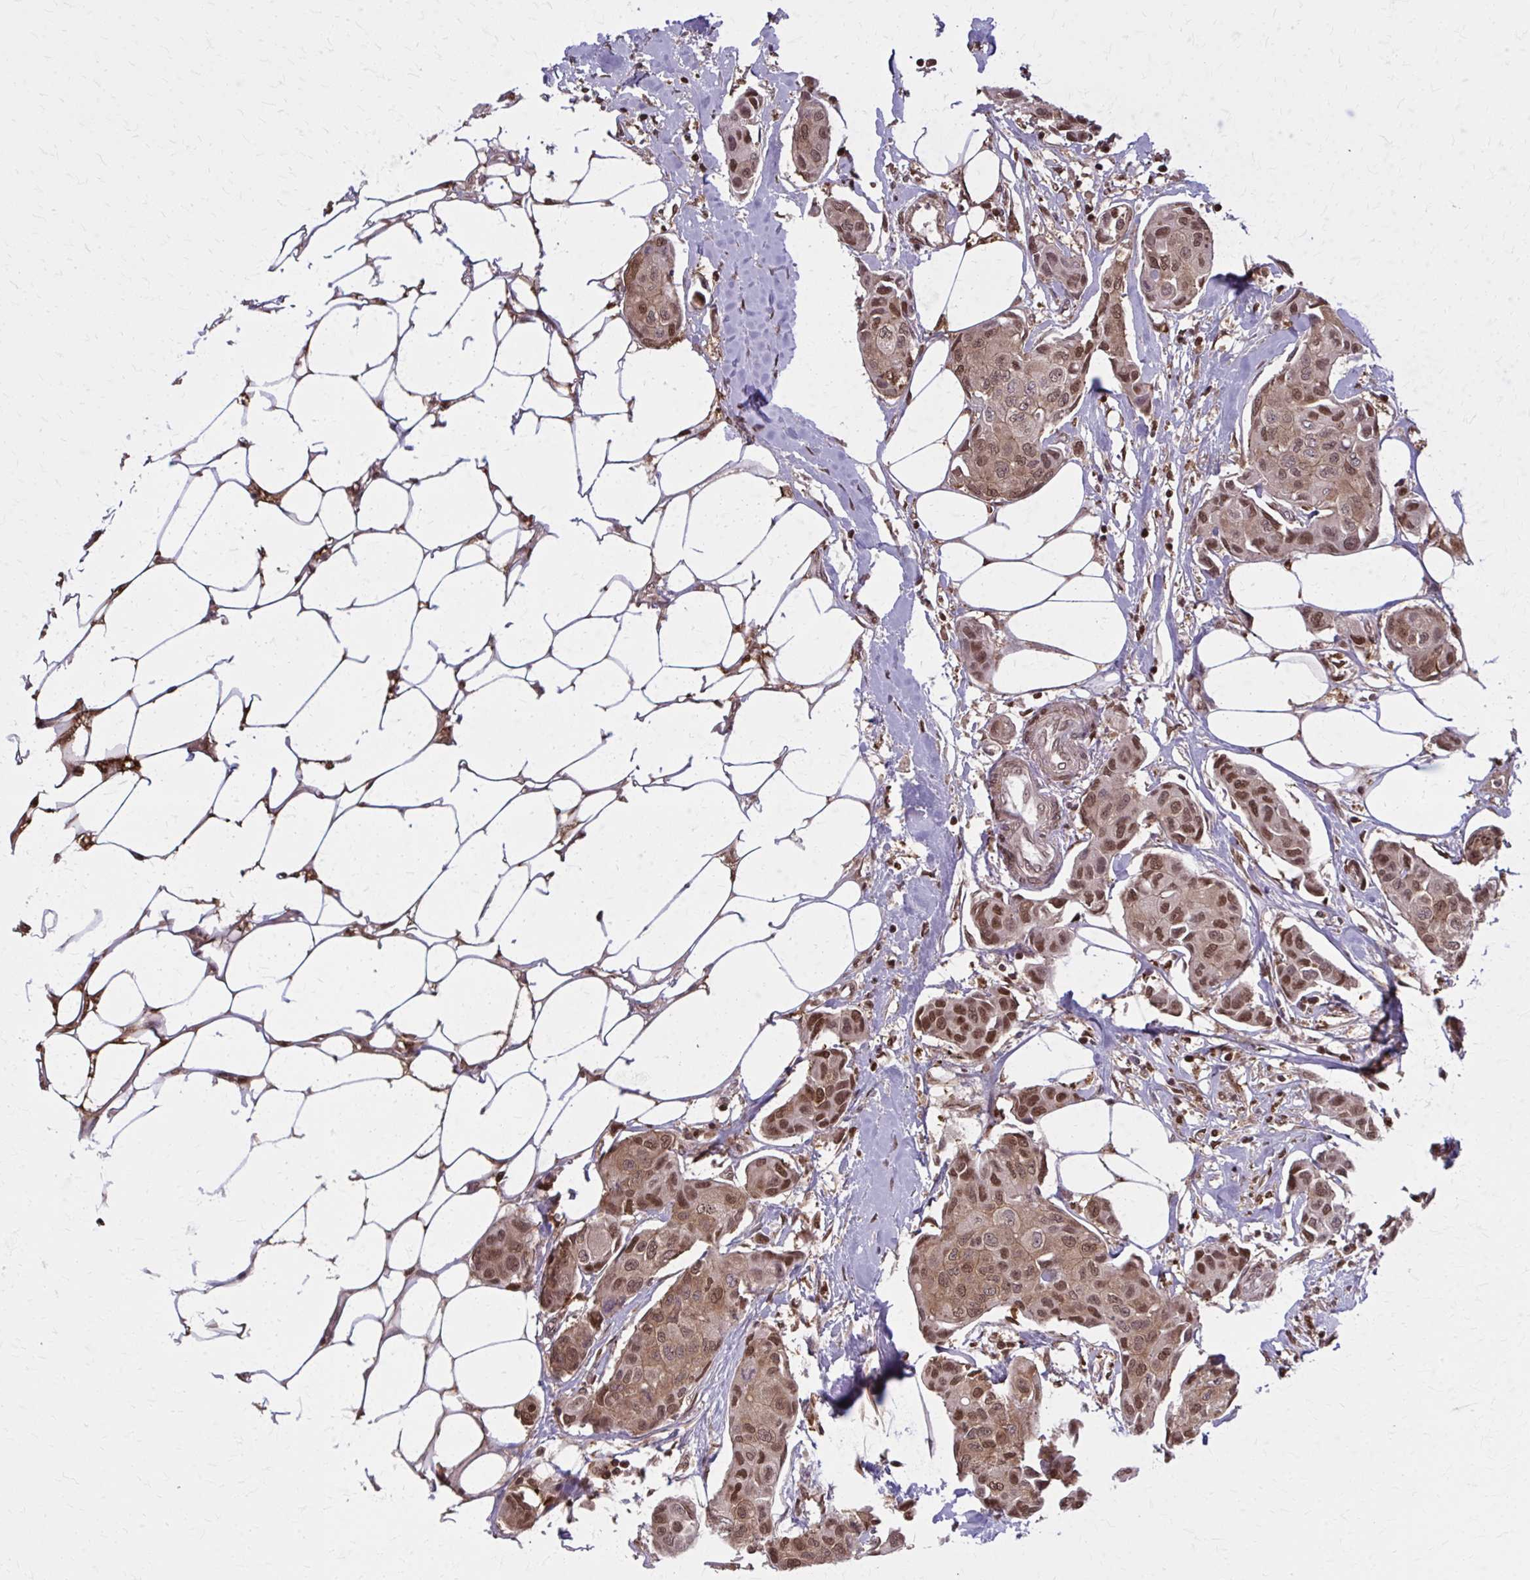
{"staining": {"intensity": "moderate", "quantity": ">75%", "location": "cytoplasmic/membranous,nuclear"}, "tissue": "breast cancer", "cell_type": "Tumor cells", "image_type": "cancer", "snomed": [{"axis": "morphology", "description": "Duct carcinoma"}, {"axis": "topography", "description": "Breast"}, {"axis": "topography", "description": "Lymph node"}], "caption": "The immunohistochemical stain labels moderate cytoplasmic/membranous and nuclear staining in tumor cells of breast cancer (infiltrating ductal carcinoma) tissue.", "gene": "MDH1", "patient": {"sex": "female", "age": 80}}